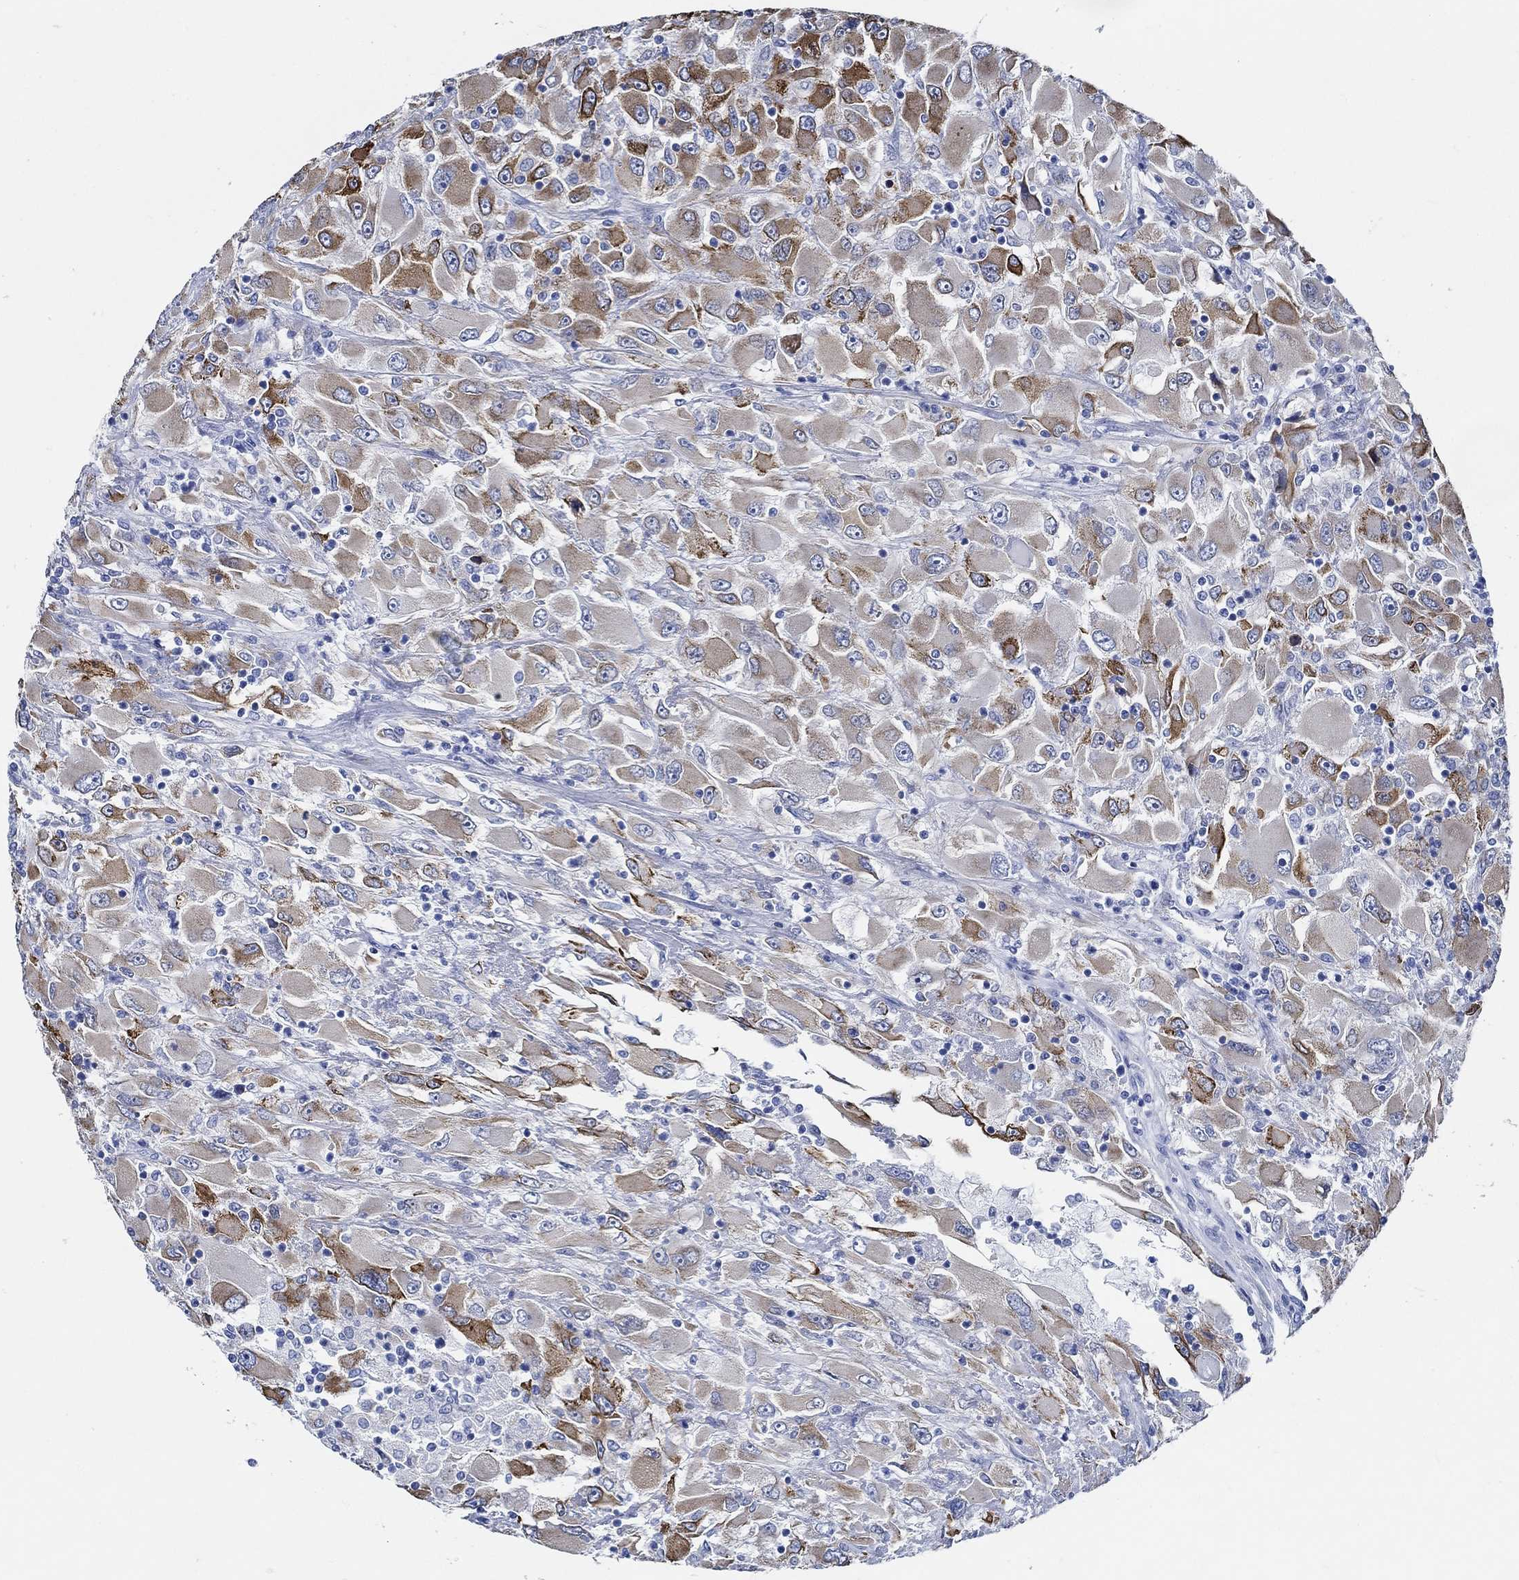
{"staining": {"intensity": "strong", "quantity": "<25%", "location": "cytoplasmic/membranous"}, "tissue": "renal cancer", "cell_type": "Tumor cells", "image_type": "cancer", "snomed": [{"axis": "morphology", "description": "Adenocarcinoma, NOS"}, {"axis": "topography", "description": "Kidney"}], "caption": "Adenocarcinoma (renal) tissue reveals strong cytoplasmic/membranous staining in approximately <25% of tumor cells, visualized by immunohistochemistry. Using DAB (brown) and hematoxylin (blue) stains, captured at high magnification using brightfield microscopy.", "gene": "HECW2", "patient": {"sex": "female", "age": 52}}